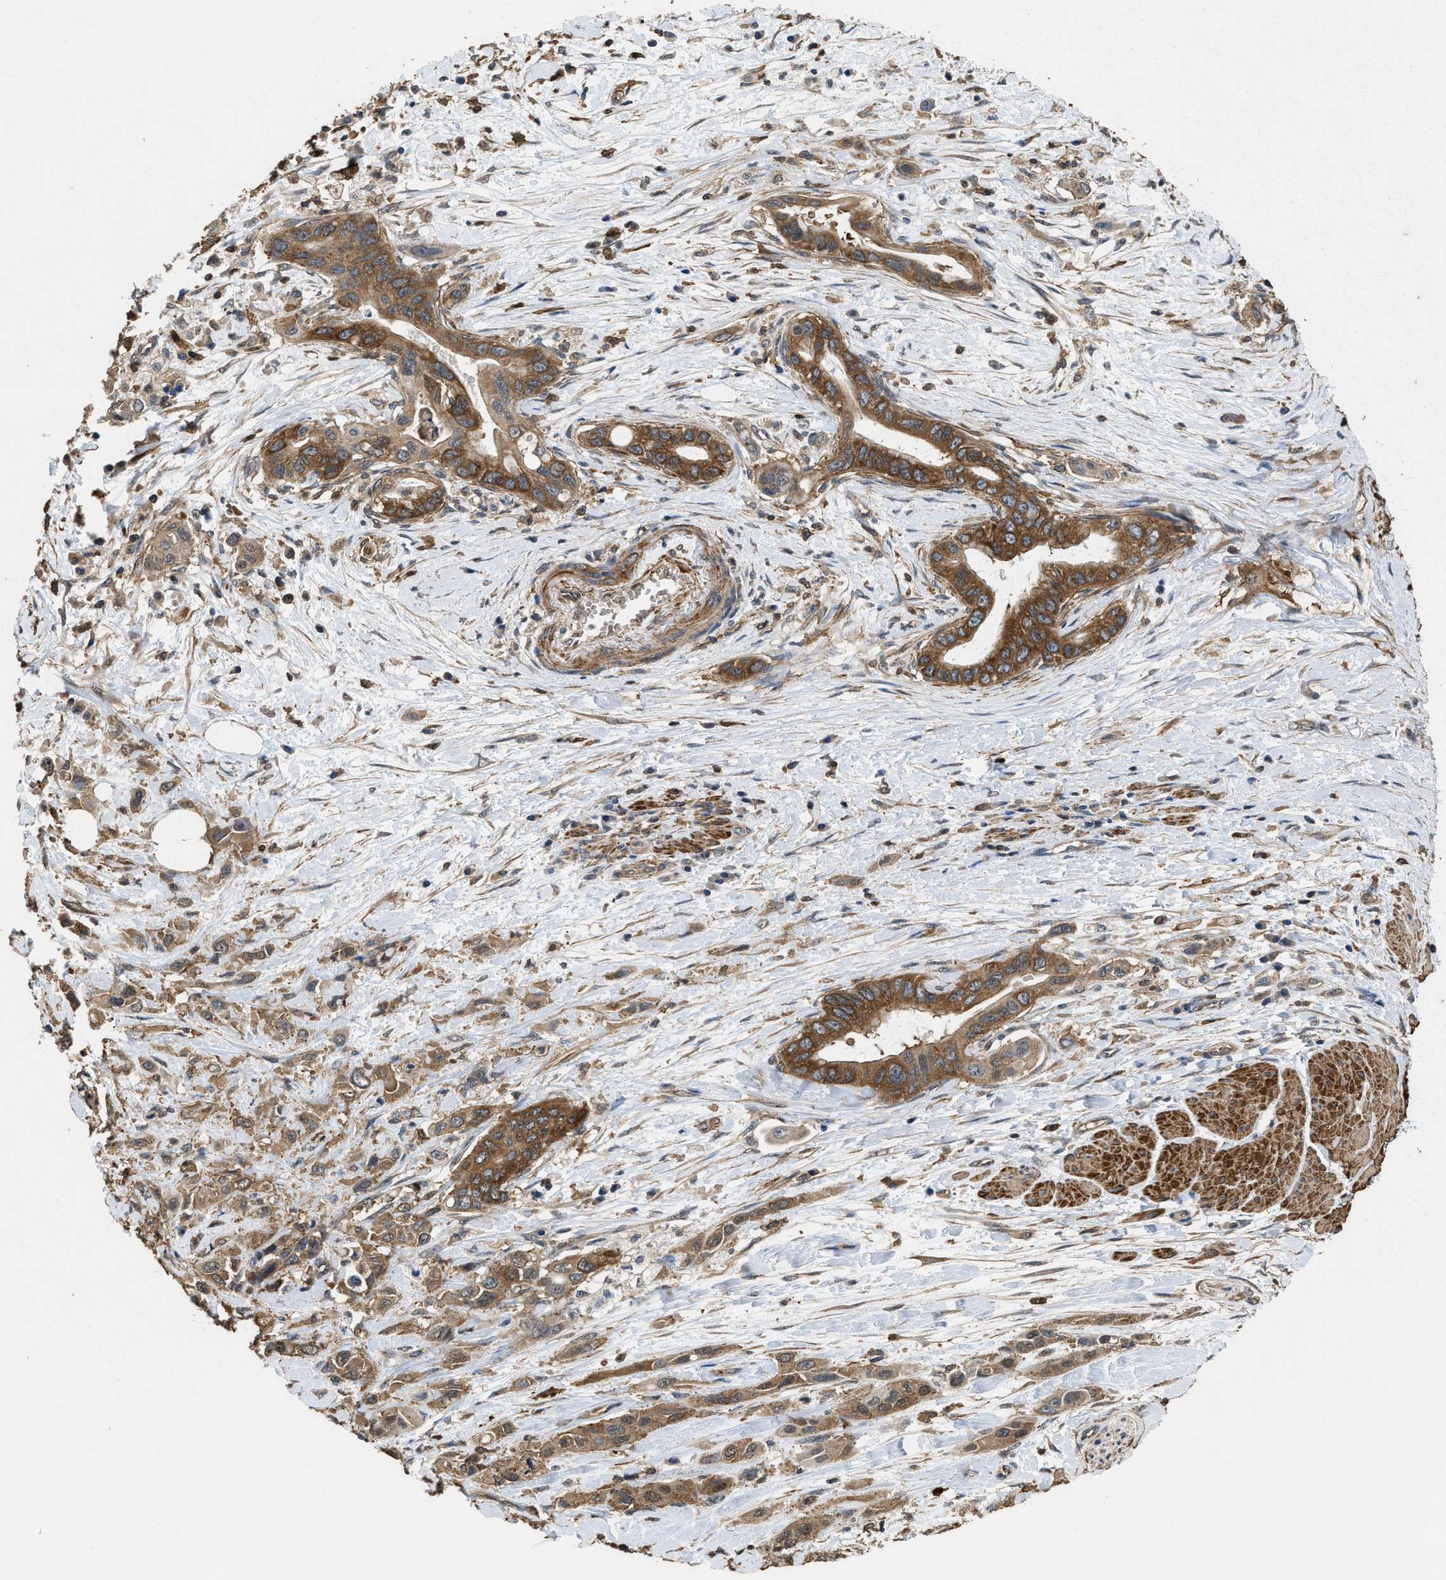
{"staining": {"intensity": "moderate", "quantity": ">75%", "location": "cytoplasmic/membranous"}, "tissue": "pancreatic cancer", "cell_type": "Tumor cells", "image_type": "cancer", "snomed": [{"axis": "morphology", "description": "Adenocarcinoma, NOS"}, {"axis": "topography", "description": "Pancreas"}], "caption": "Moderate cytoplasmic/membranous protein expression is appreciated in approximately >75% of tumor cells in pancreatic cancer. (brown staining indicates protein expression, while blue staining denotes nuclei).", "gene": "LINGO2", "patient": {"sex": "female", "age": 73}}